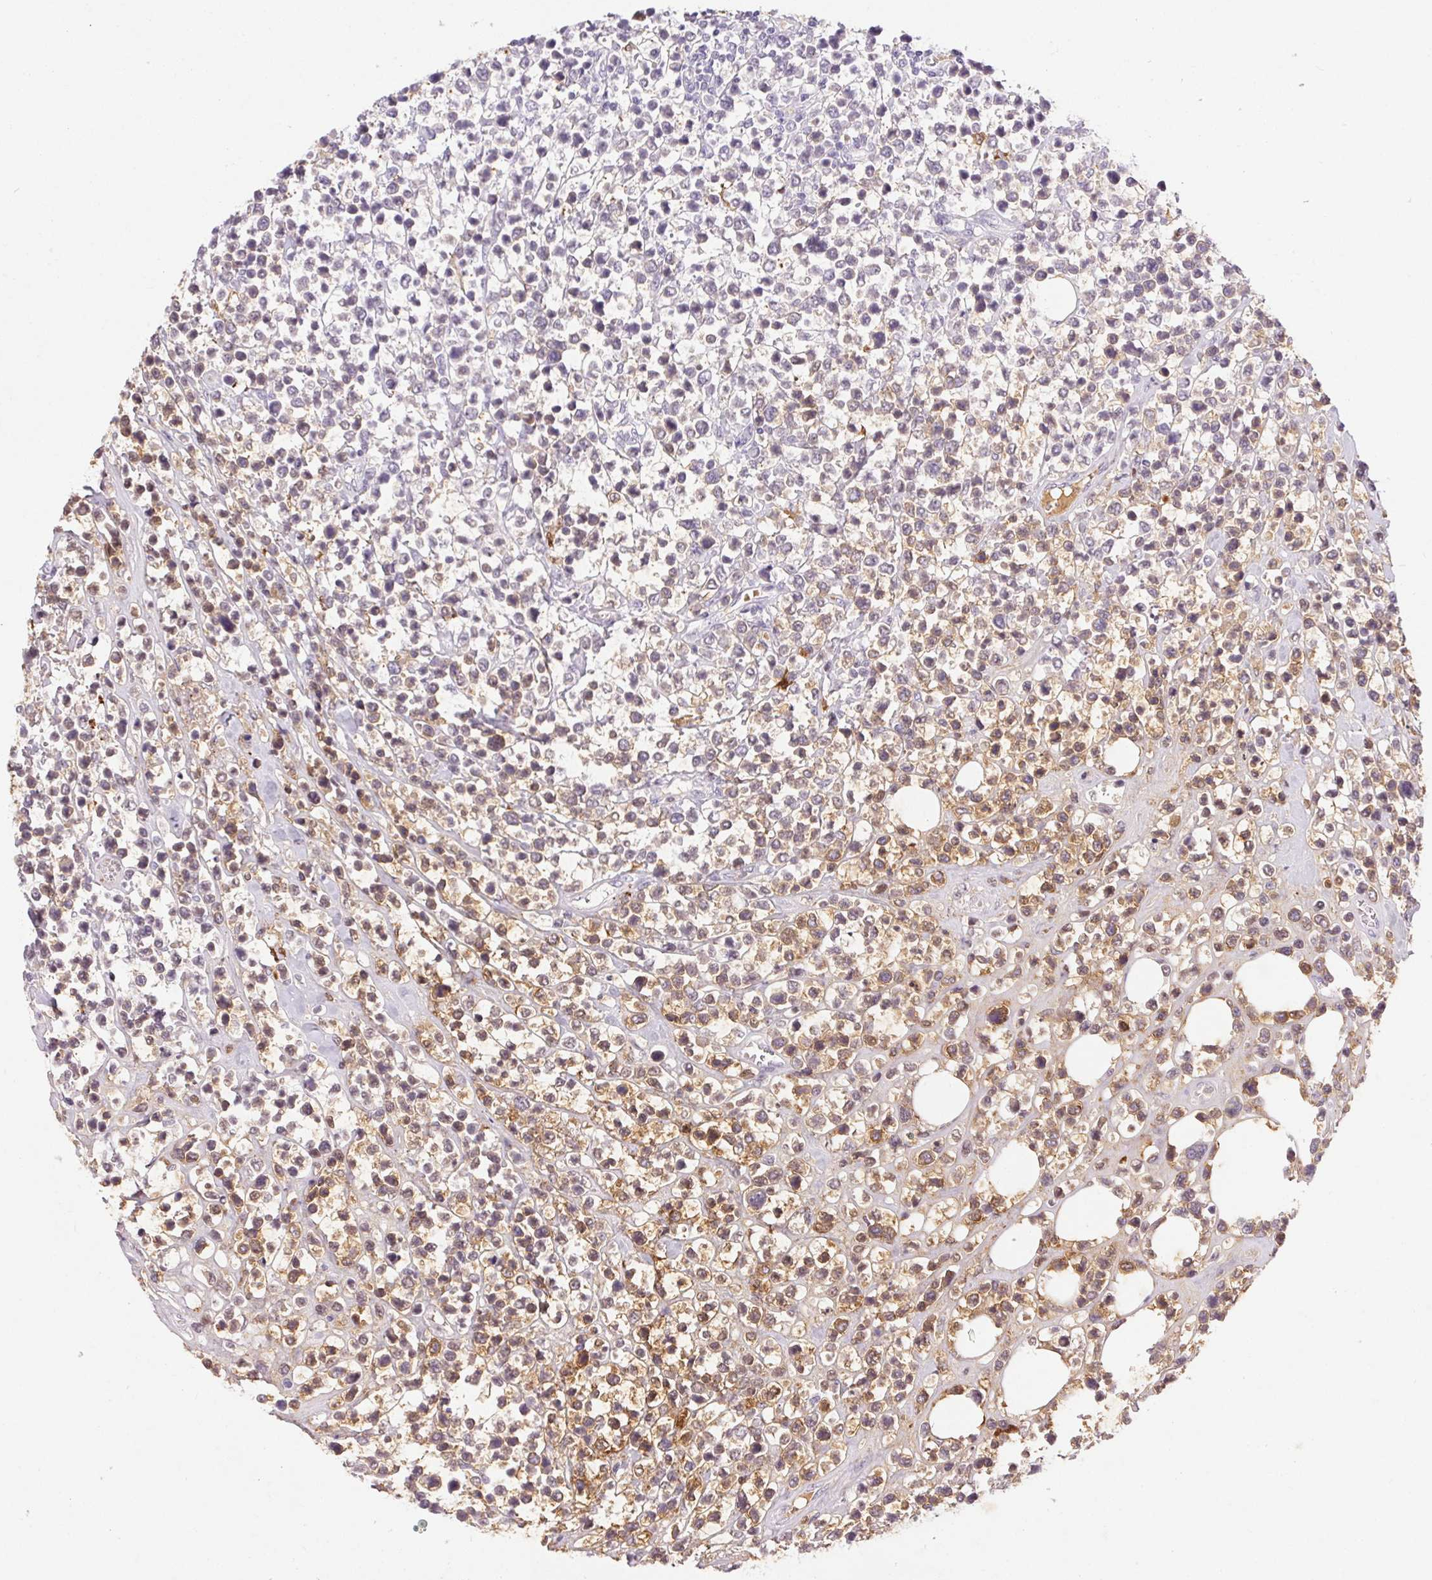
{"staining": {"intensity": "moderate", "quantity": "<25%", "location": "cytoplasmic/membranous"}, "tissue": "lymphoma", "cell_type": "Tumor cells", "image_type": "cancer", "snomed": [{"axis": "morphology", "description": "Malignant lymphoma, non-Hodgkin's type, High grade"}, {"axis": "topography", "description": "Soft tissue"}], "caption": "Immunohistochemical staining of lymphoma demonstrates low levels of moderate cytoplasmic/membranous protein expression in about <25% of tumor cells.", "gene": "ORM1", "patient": {"sex": "female", "age": 56}}